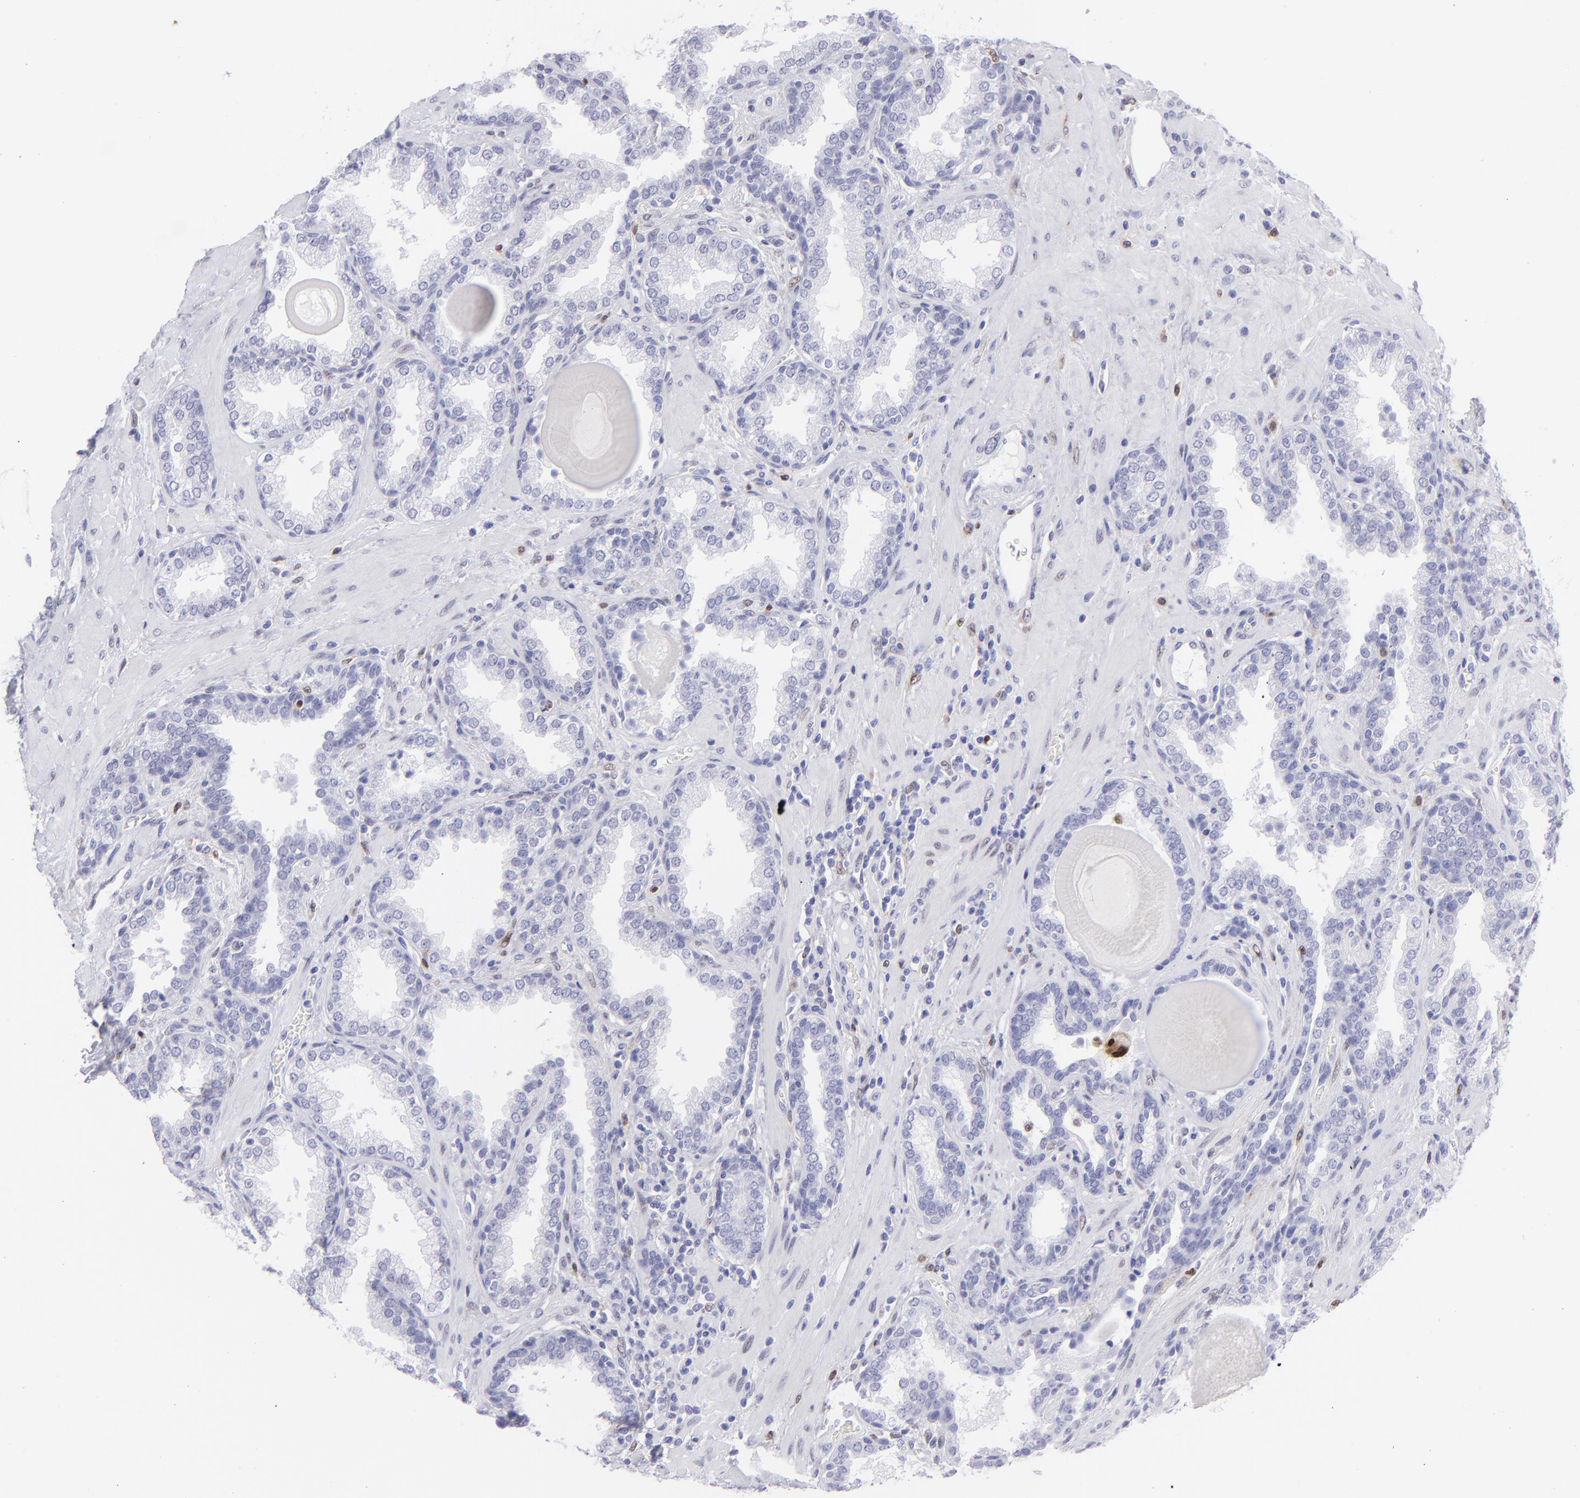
{"staining": {"intensity": "negative", "quantity": "none", "location": "none"}, "tissue": "prostate", "cell_type": "Glandular cells", "image_type": "normal", "snomed": [{"axis": "morphology", "description": "Normal tissue, NOS"}, {"axis": "topography", "description": "Prostate"}], "caption": "DAB (3,3'-diaminobenzidine) immunohistochemical staining of normal prostate reveals no significant expression in glandular cells. (DAB immunohistochemistry with hematoxylin counter stain).", "gene": "MITF", "patient": {"sex": "male", "age": 51}}